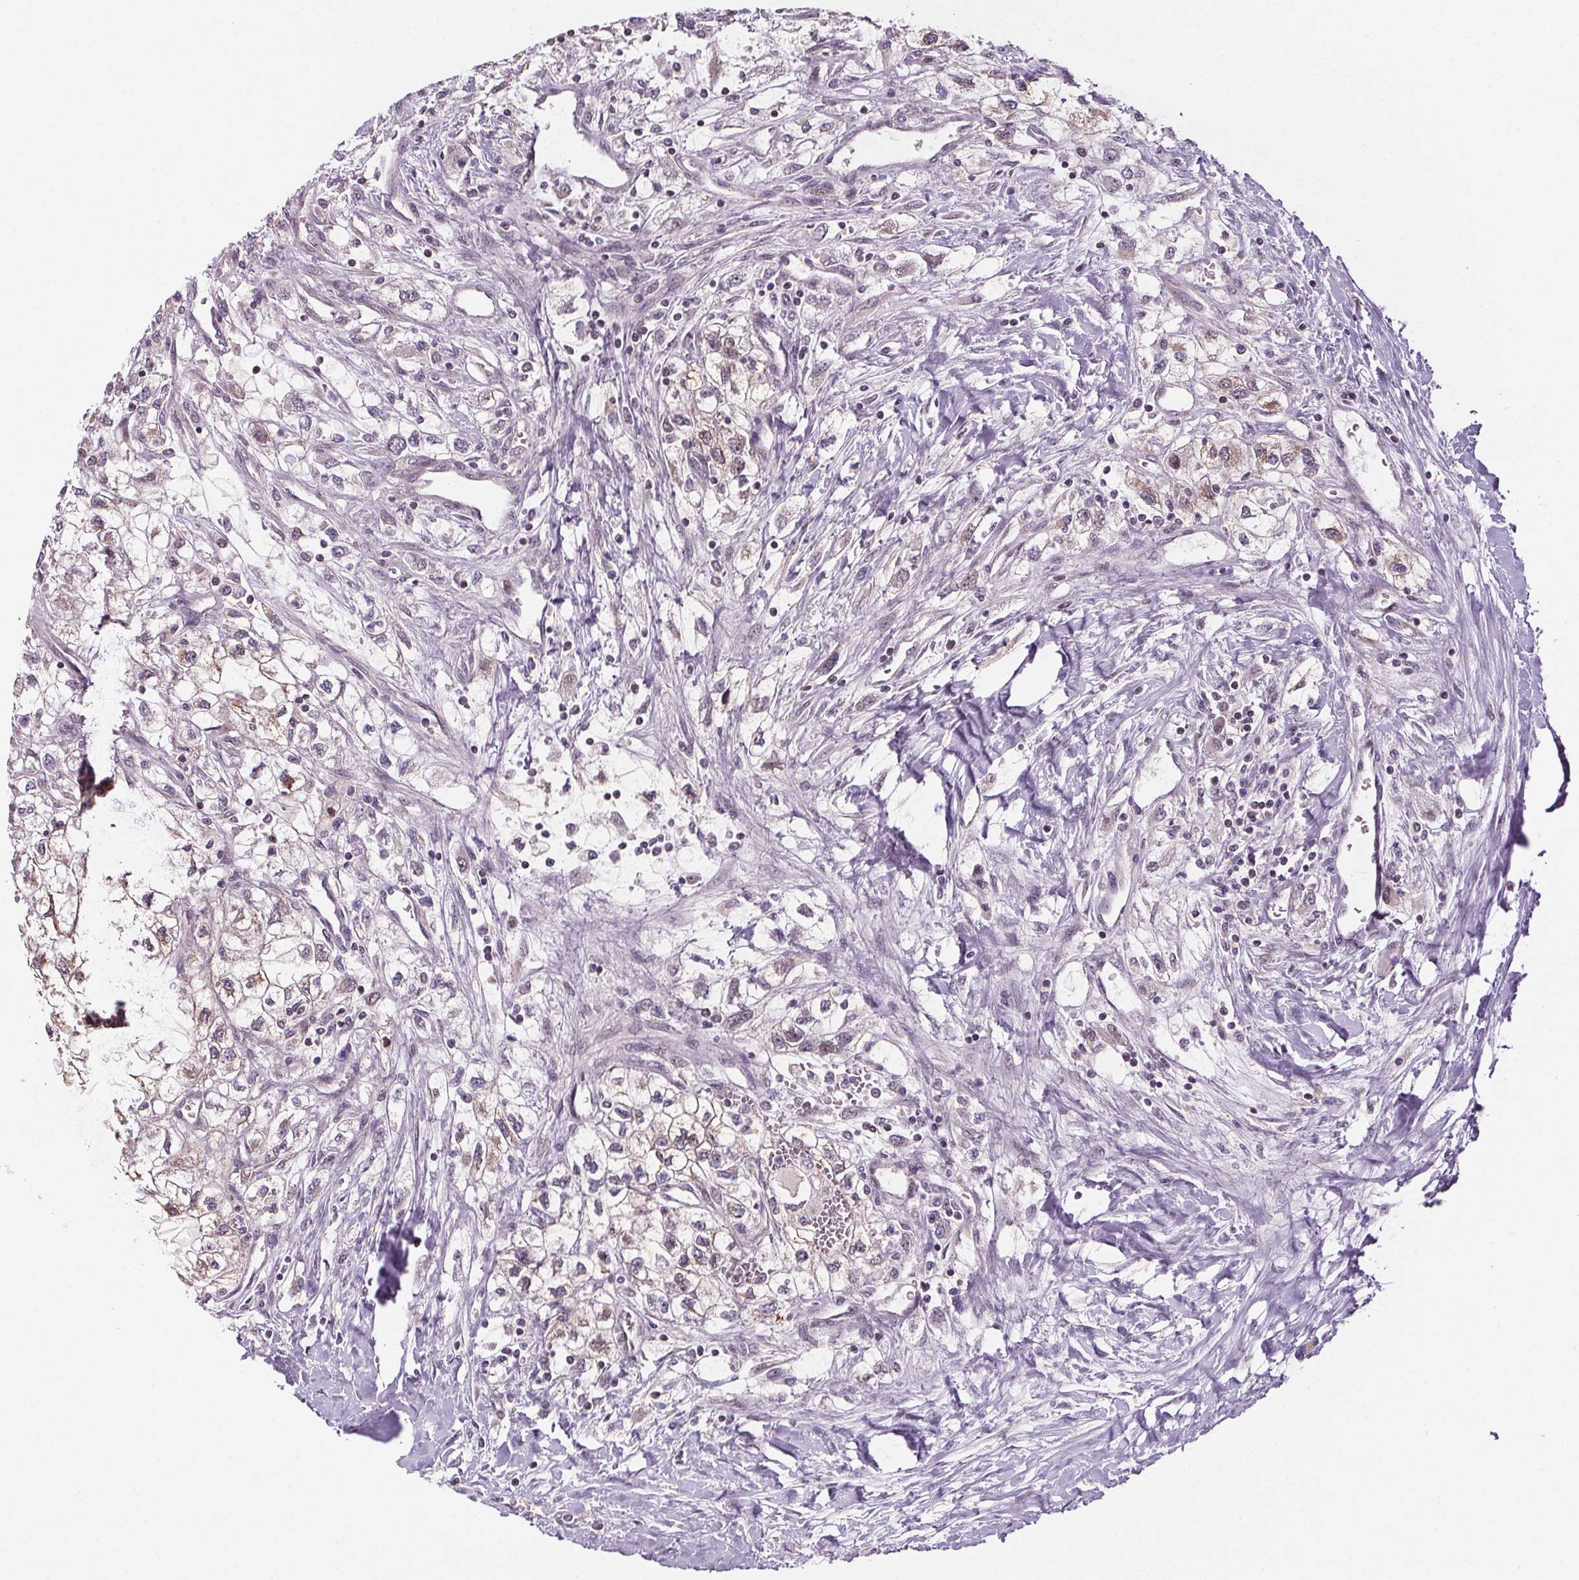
{"staining": {"intensity": "weak", "quantity": "<25%", "location": "cytoplasmic/membranous"}, "tissue": "renal cancer", "cell_type": "Tumor cells", "image_type": "cancer", "snomed": [{"axis": "morphology", "description": "Adenocarcinoma, NOS"}, {"axis": "topography", "description": "Kidney"}], "caption": "Renal cancer was stained to show a protein in brown. There is no significant expression in tumor cells.", "gene": "SUCLA2", "patient": {"sex": "male", "age": 59}}